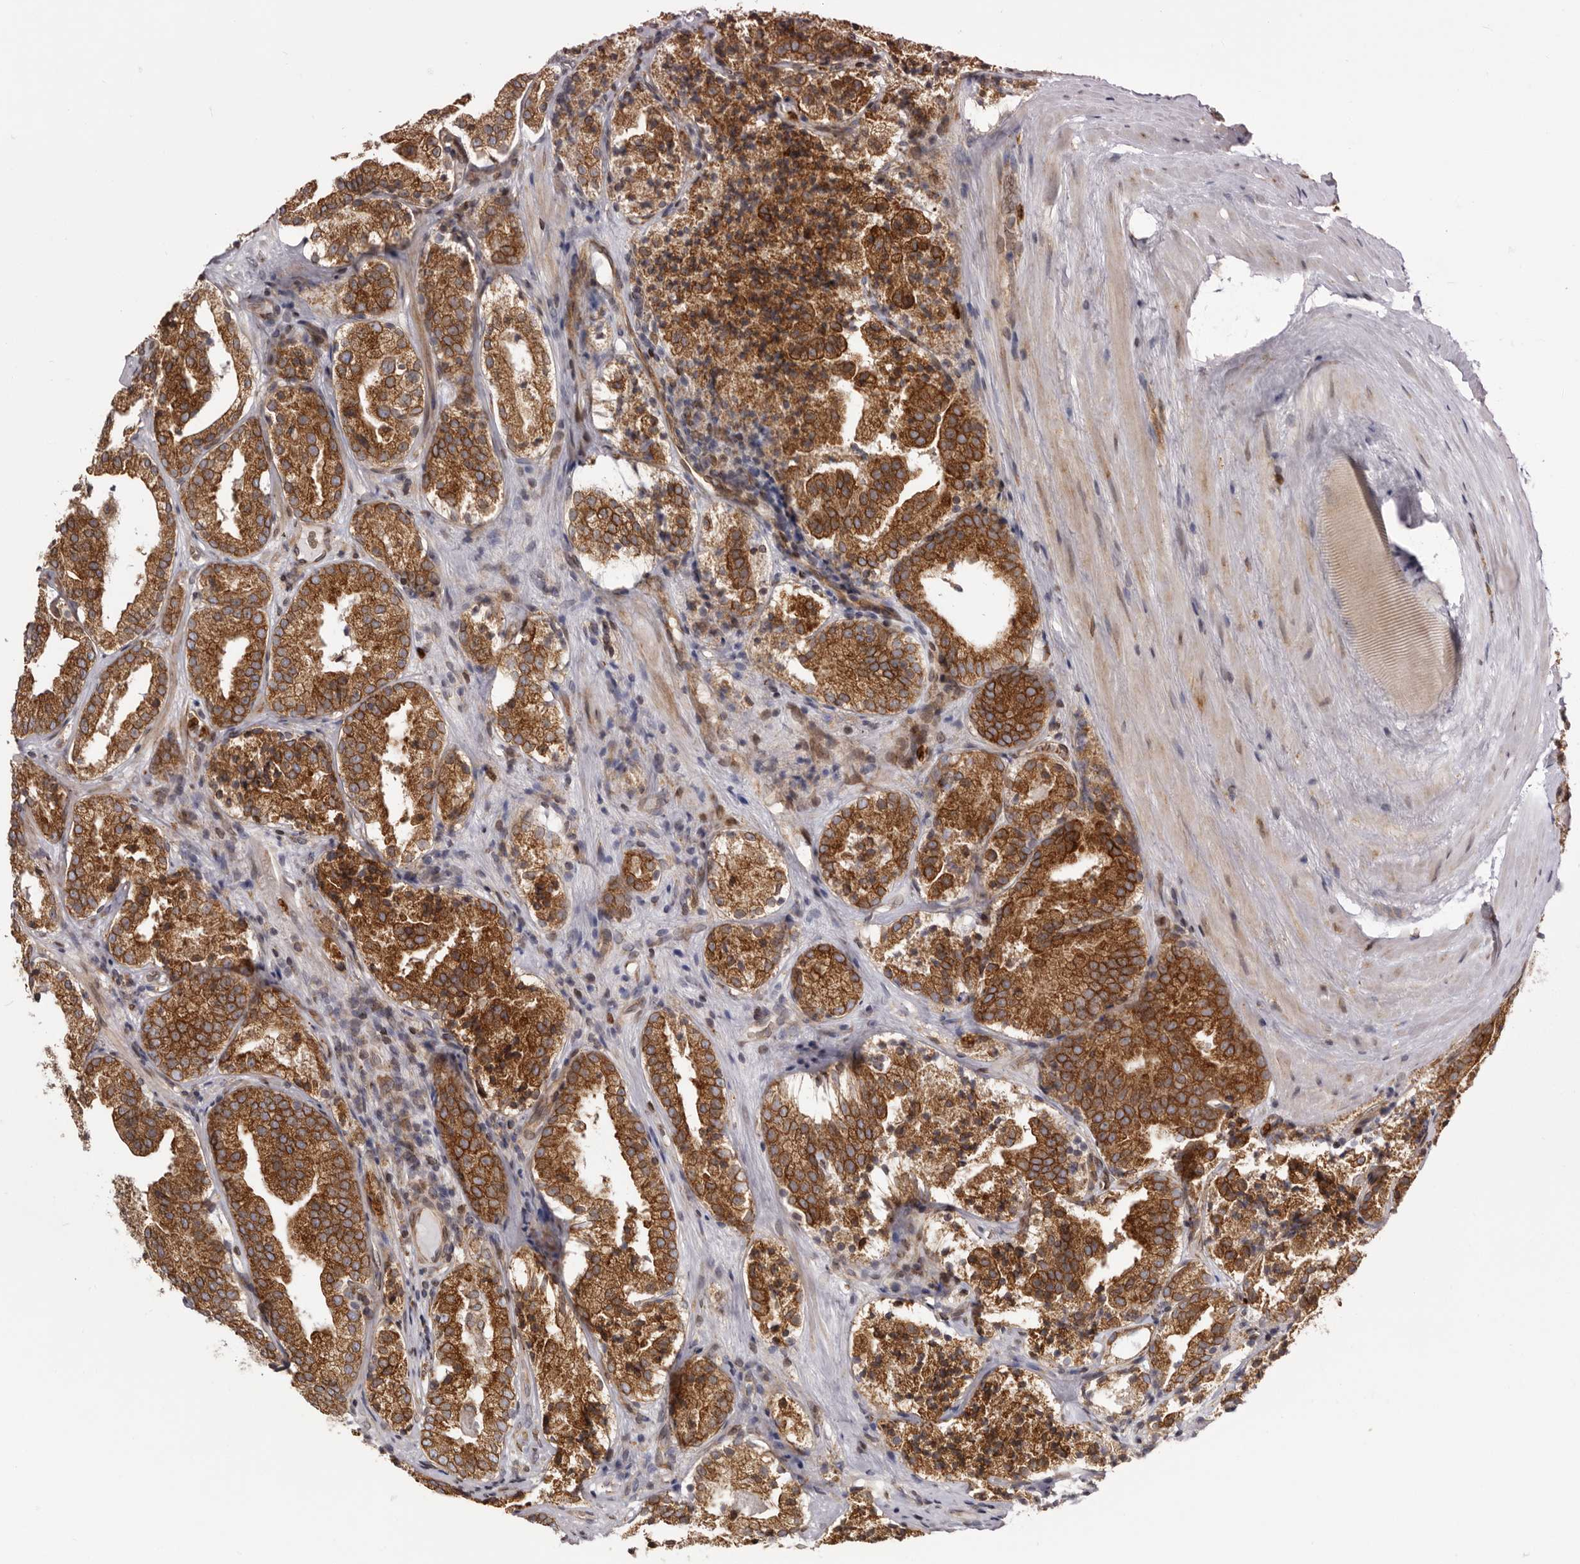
{"staining": {"intensity": "strong", "quantity": ">75%", "location": "cytoplasmic/membranous"}, "tissue": "prostate cancer", "cell_type": "Tumor cells", "image_type": "cancer", "snomed": [{"axis": "morphology", "description": "Adenocarcinoma, High grade"}, {"axis": "topography", "description": "Prostate"}], "caption": "Immunohistochemistry of prostate high-grade adenocarcinoma exhibits high levels of strong cytoplasmic/membranous expression in about >75% of tumor cells.", "gene": "C4orf3", "patient": {"sex": "male", "age": 57}}